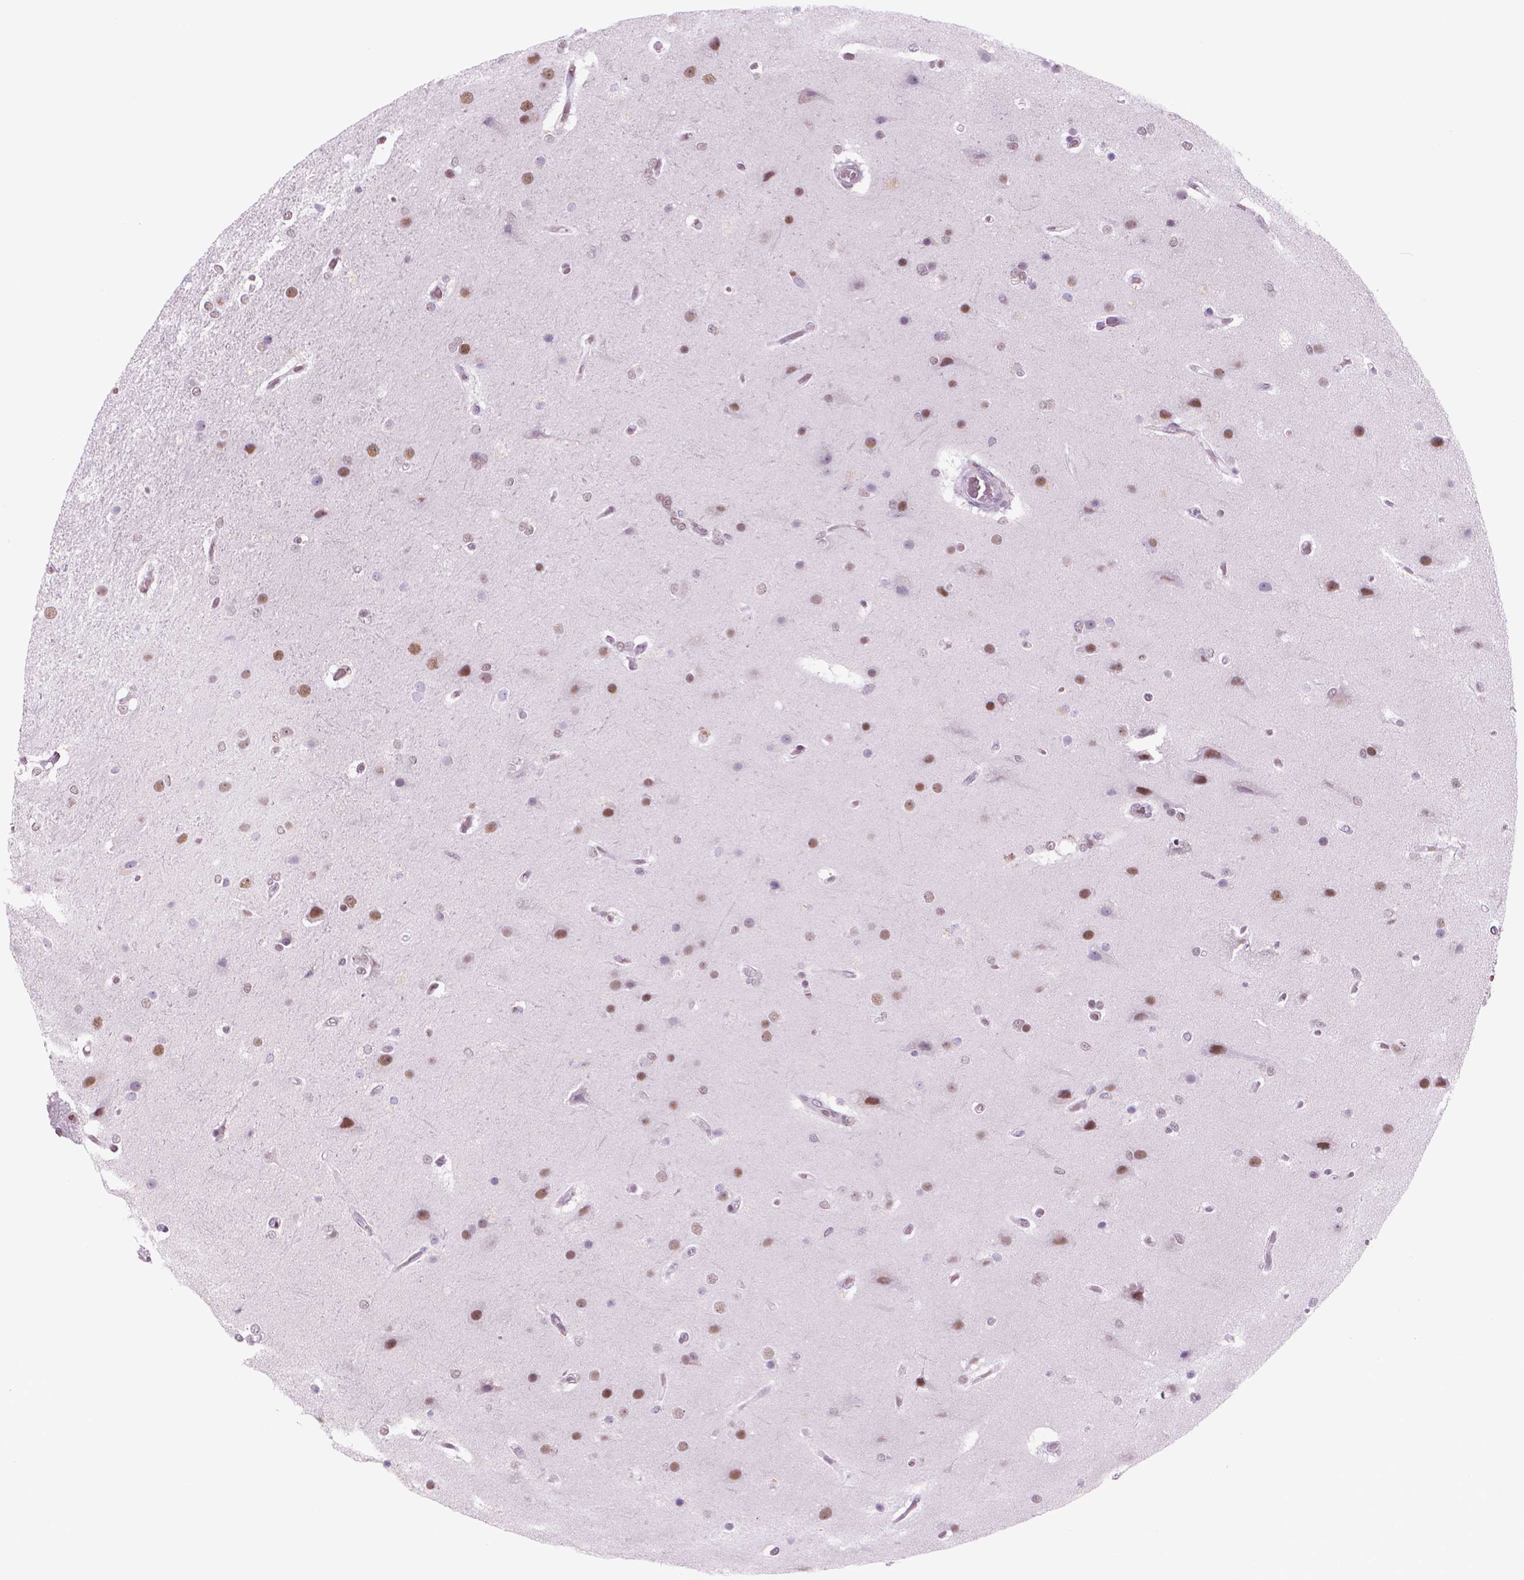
{"staining": {"intensity": "moderate", "quantity": ">75%", "location": "nuclear"}, "tissue": "glioma", "cell_type": "Tumor cells", "image_type": "cancer", "snomed": [{"axis": "morphology", "description": "Glioma, malignant, High grade"}, {"axis": "topography", "description": "Brain"}], "caption": "Glioma tissue displays moderate nuclear staining in about >75% of tumor cells", "gene": "POLR3D", "patient": {"sex": "female", "age": 61}}